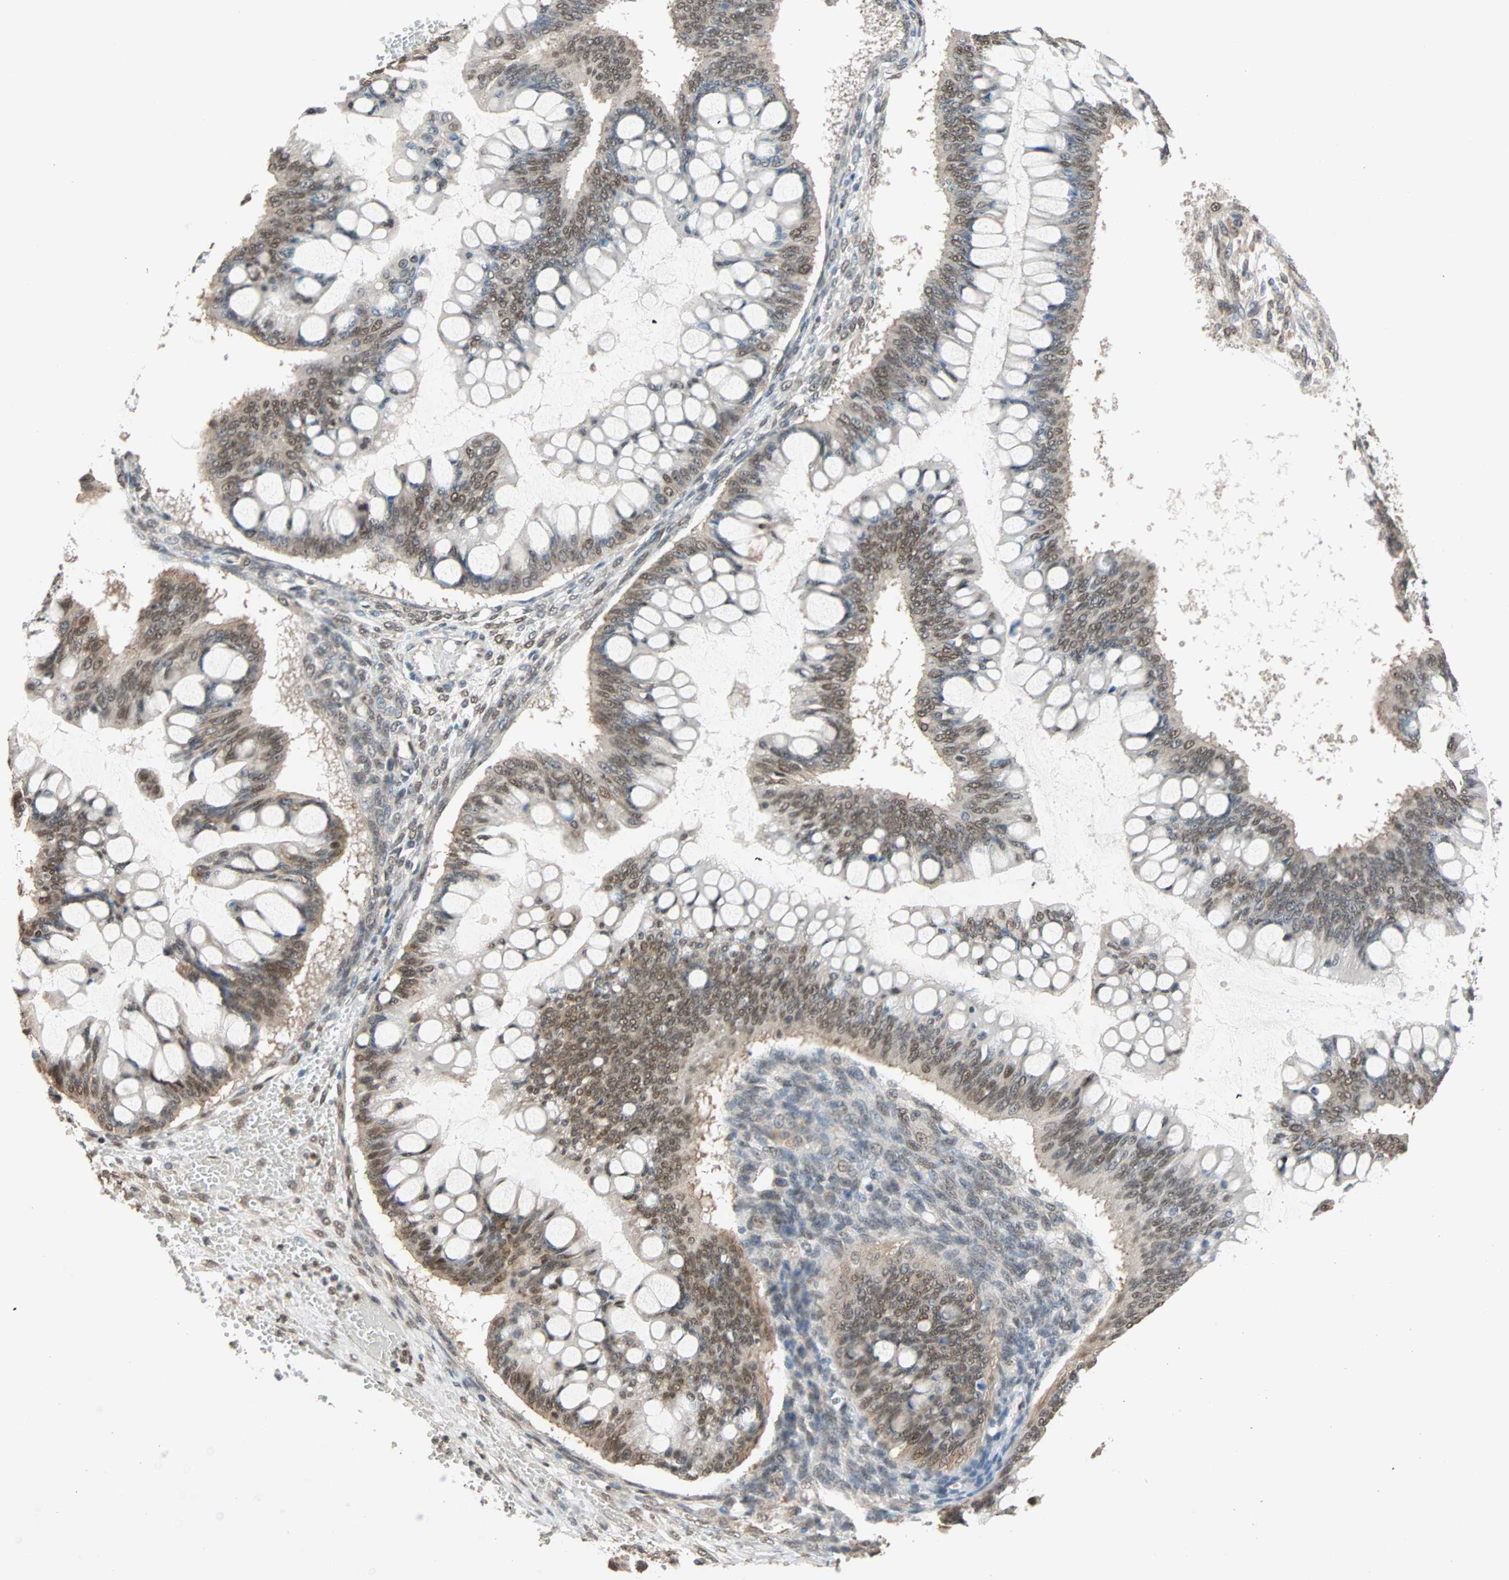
{"staining": {"intensity": "moderate", "quantity": ">75%", "location": "nuclear"}, "tissue": "ovarian cancer", "cell_type": "Tumor cells", "image_type": "cancer", "snomed": [{"axis": "morphology", "description": "Cystadenocarcinoma, mucinous, NOS"}, {"axis": "topography", "description": "Ovary"}], "caption": "DAB immunohistochemical staining of ovarian mucinous cystadenocarcinoma shows moderate nuclear protein positivity in about >75% of tumor cells.", "gene": "DAZAP1", "patient": {"sex": "female", "age": 73}}